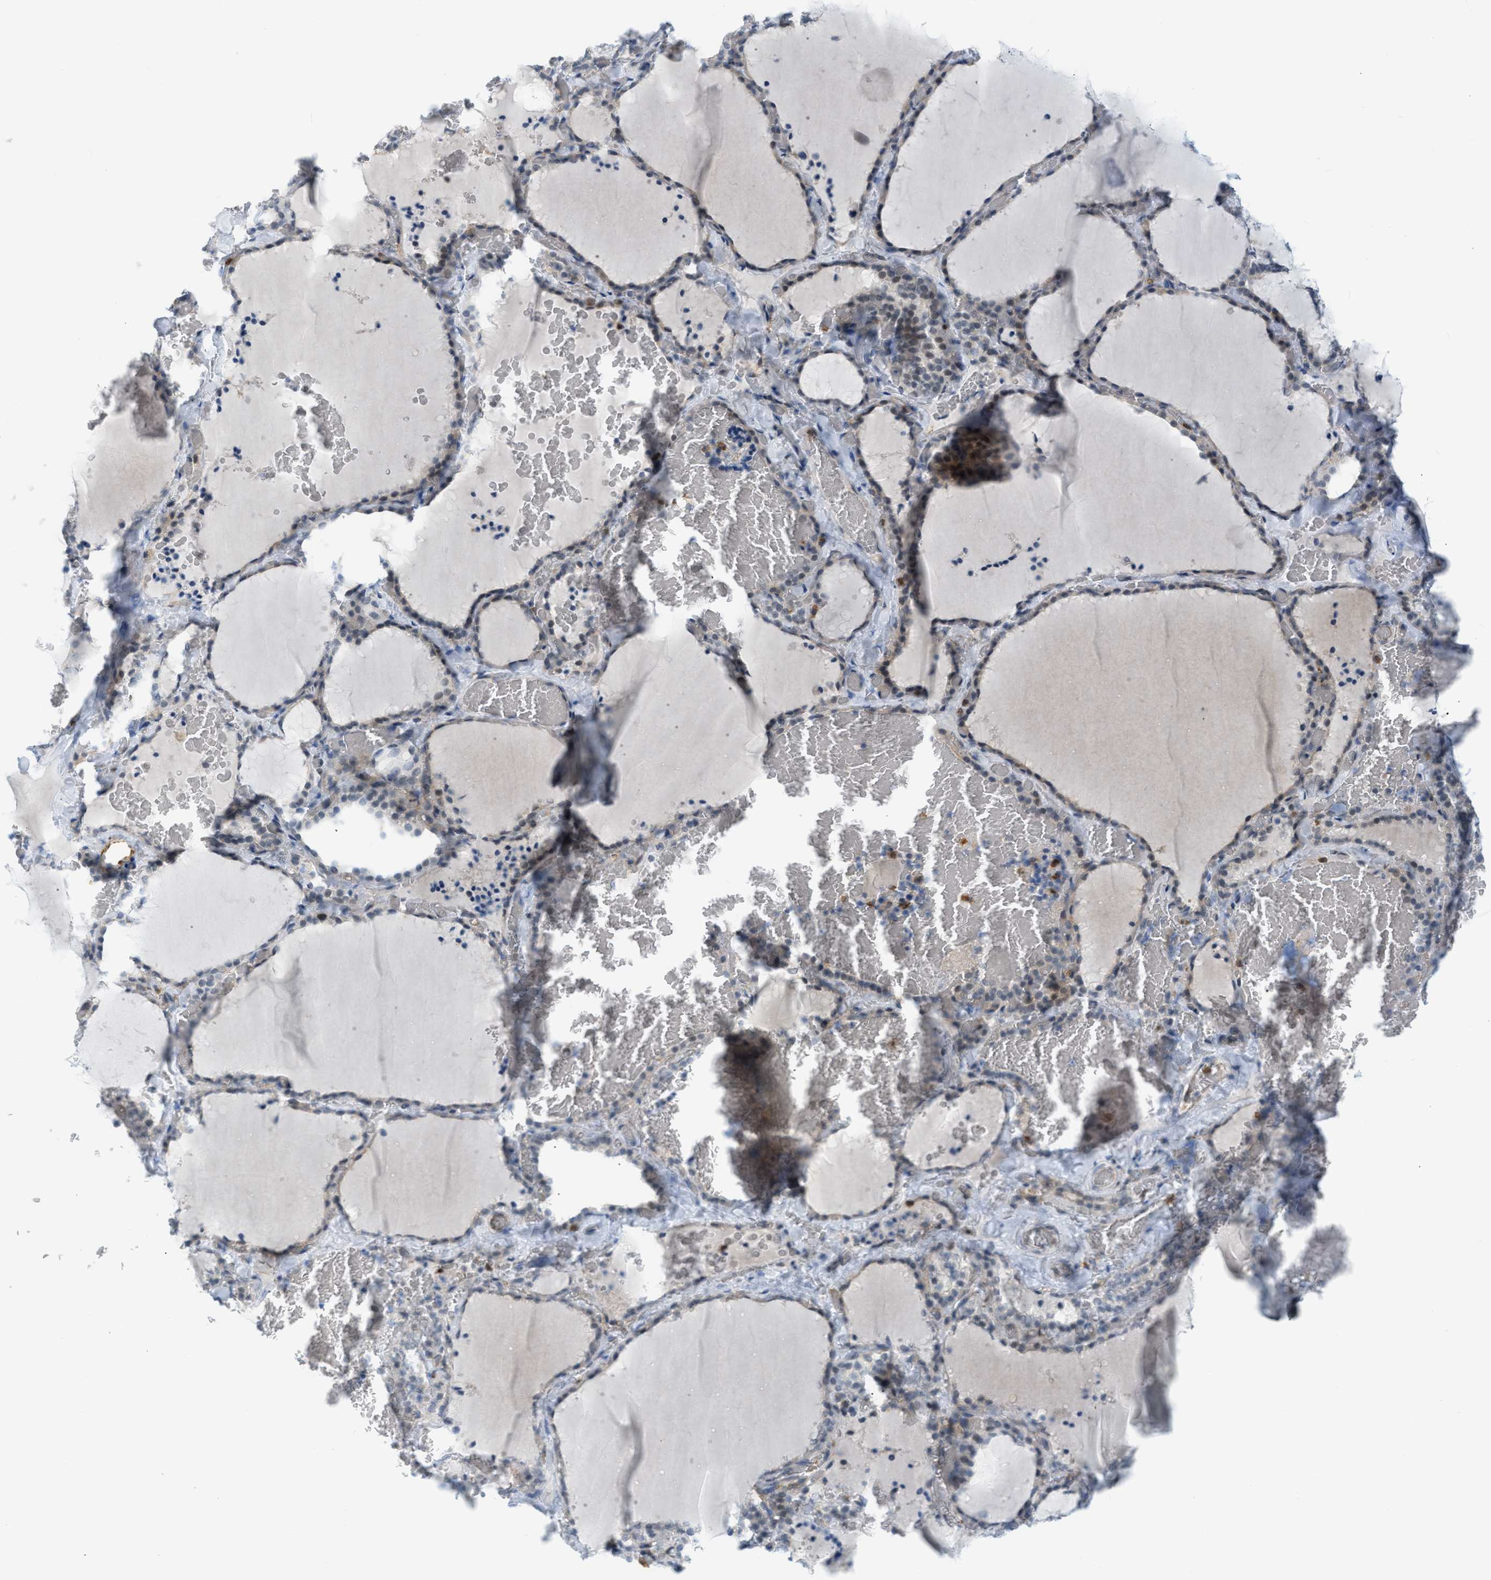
{"staining": {"intensity": "moderate", "quantity": "<25%", "location": "cytoplasmic/membranous"}, "tissue": "thyroid gland", "cell_type": "Glandular cells", "image_type": "normal", "snomed": [{"axis": "morphology", "description": "Normal tissue, NOS"}, {"axis": "topography", "description": "Thyroid gland"}], "caption": "About <25% of glandular cells in unremarkable thyroid gland show moderate cytoplasmic/membranous protein positivity as visualized by brown immunohistochemical staining.", "gene": "ZNF408", "patient": {"sex": "female", "age": 22}}